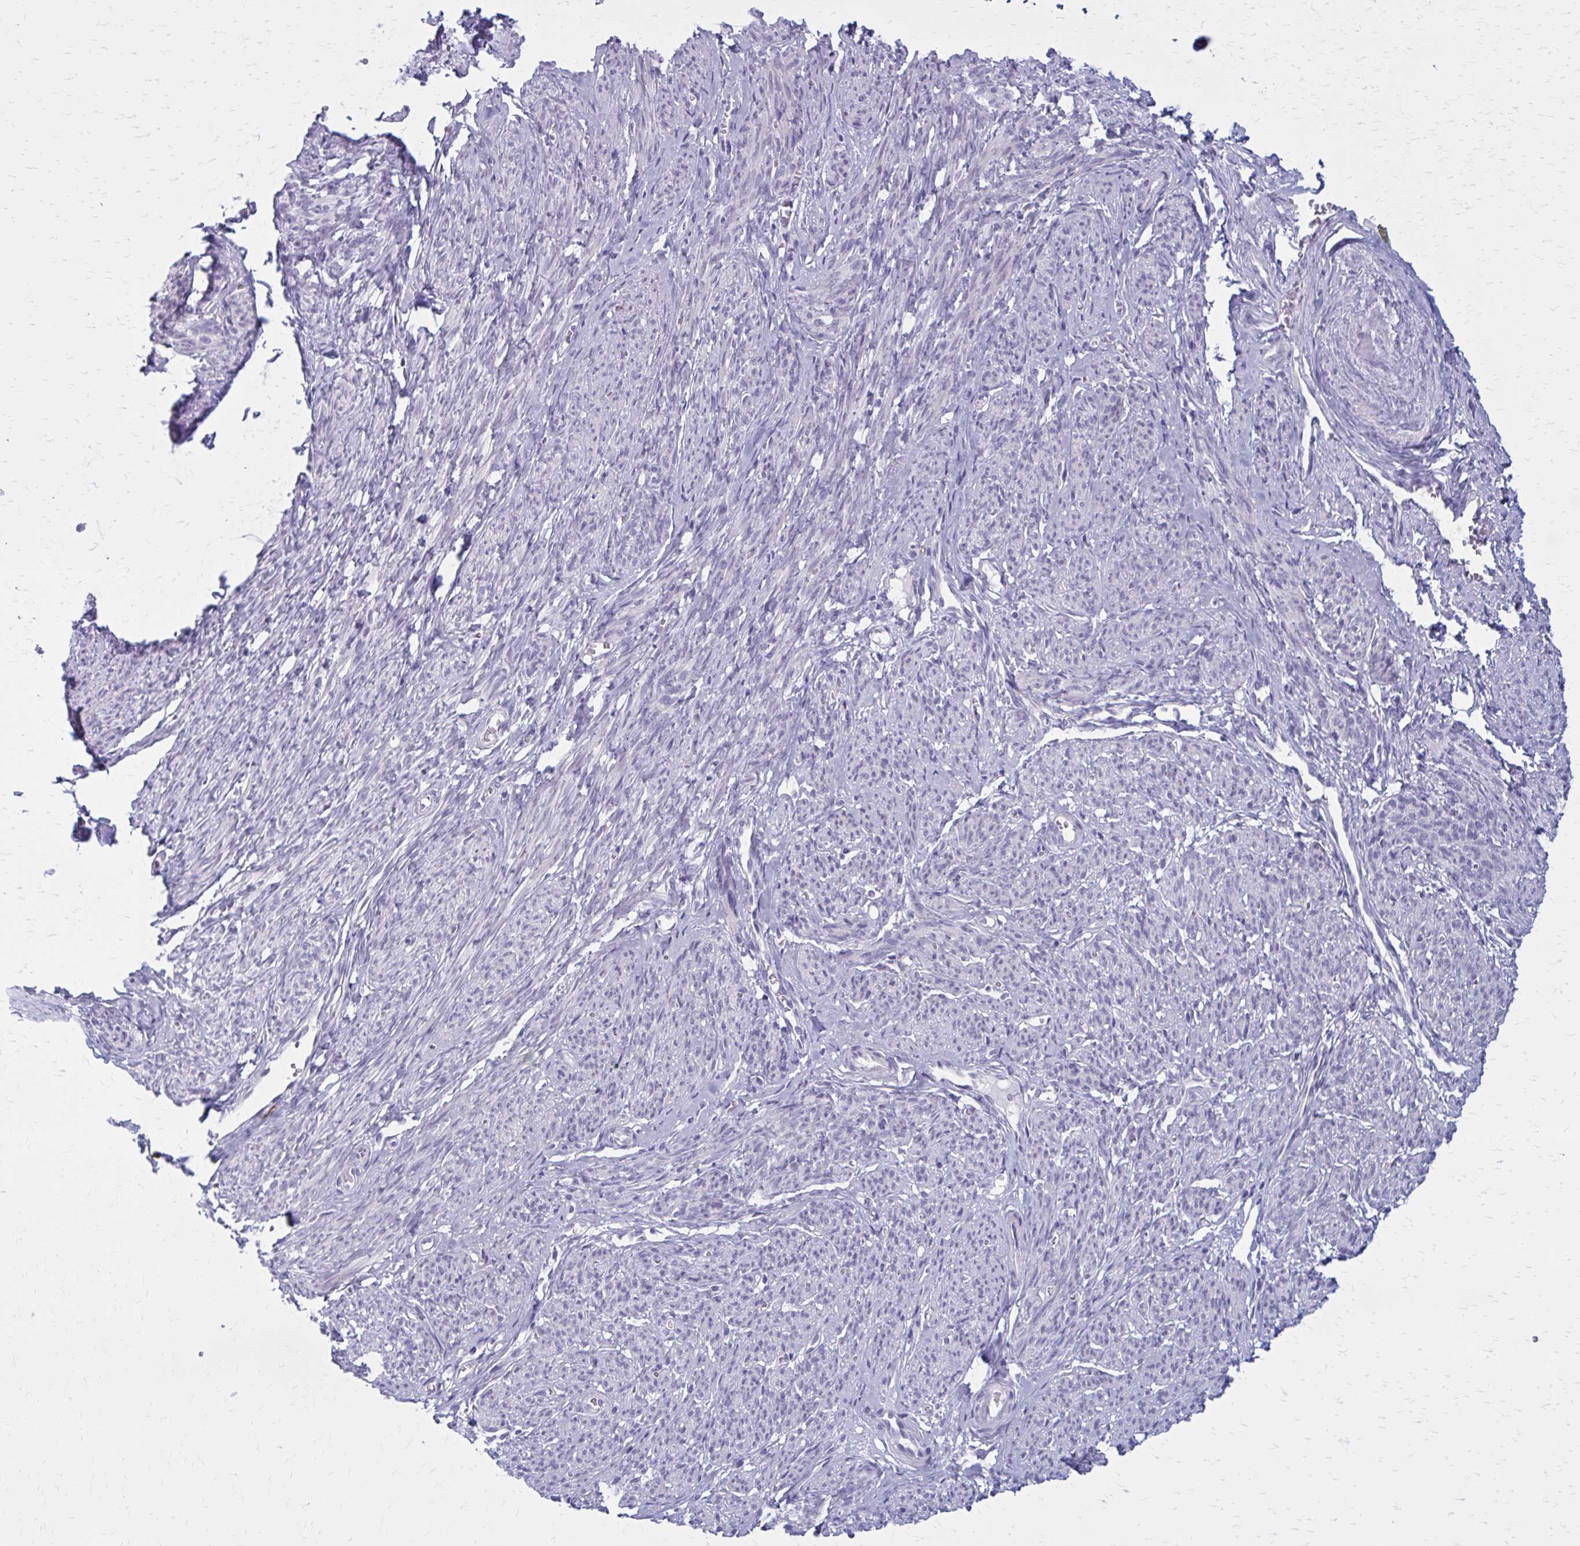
{"staining": {"intensity": "negative", "quantity": "none", "location": "none"}, "tissue": "smooth muscle", "cell_type": "Smooth muscle cells", "image_type": "normal", "snomed": [{"axis": "morphology", "description": "Normal tissue, NOS"}, {"axis": "topography", "description": "Smooth muscle"}], "caption": "Benign smooth muscle was stained to show a protein in brown. There is no significant staining in smooth muscle cells. Nuclei are stained in blue.", "gene": "CD38", "patient": {"sex": "female", "age": 65}}